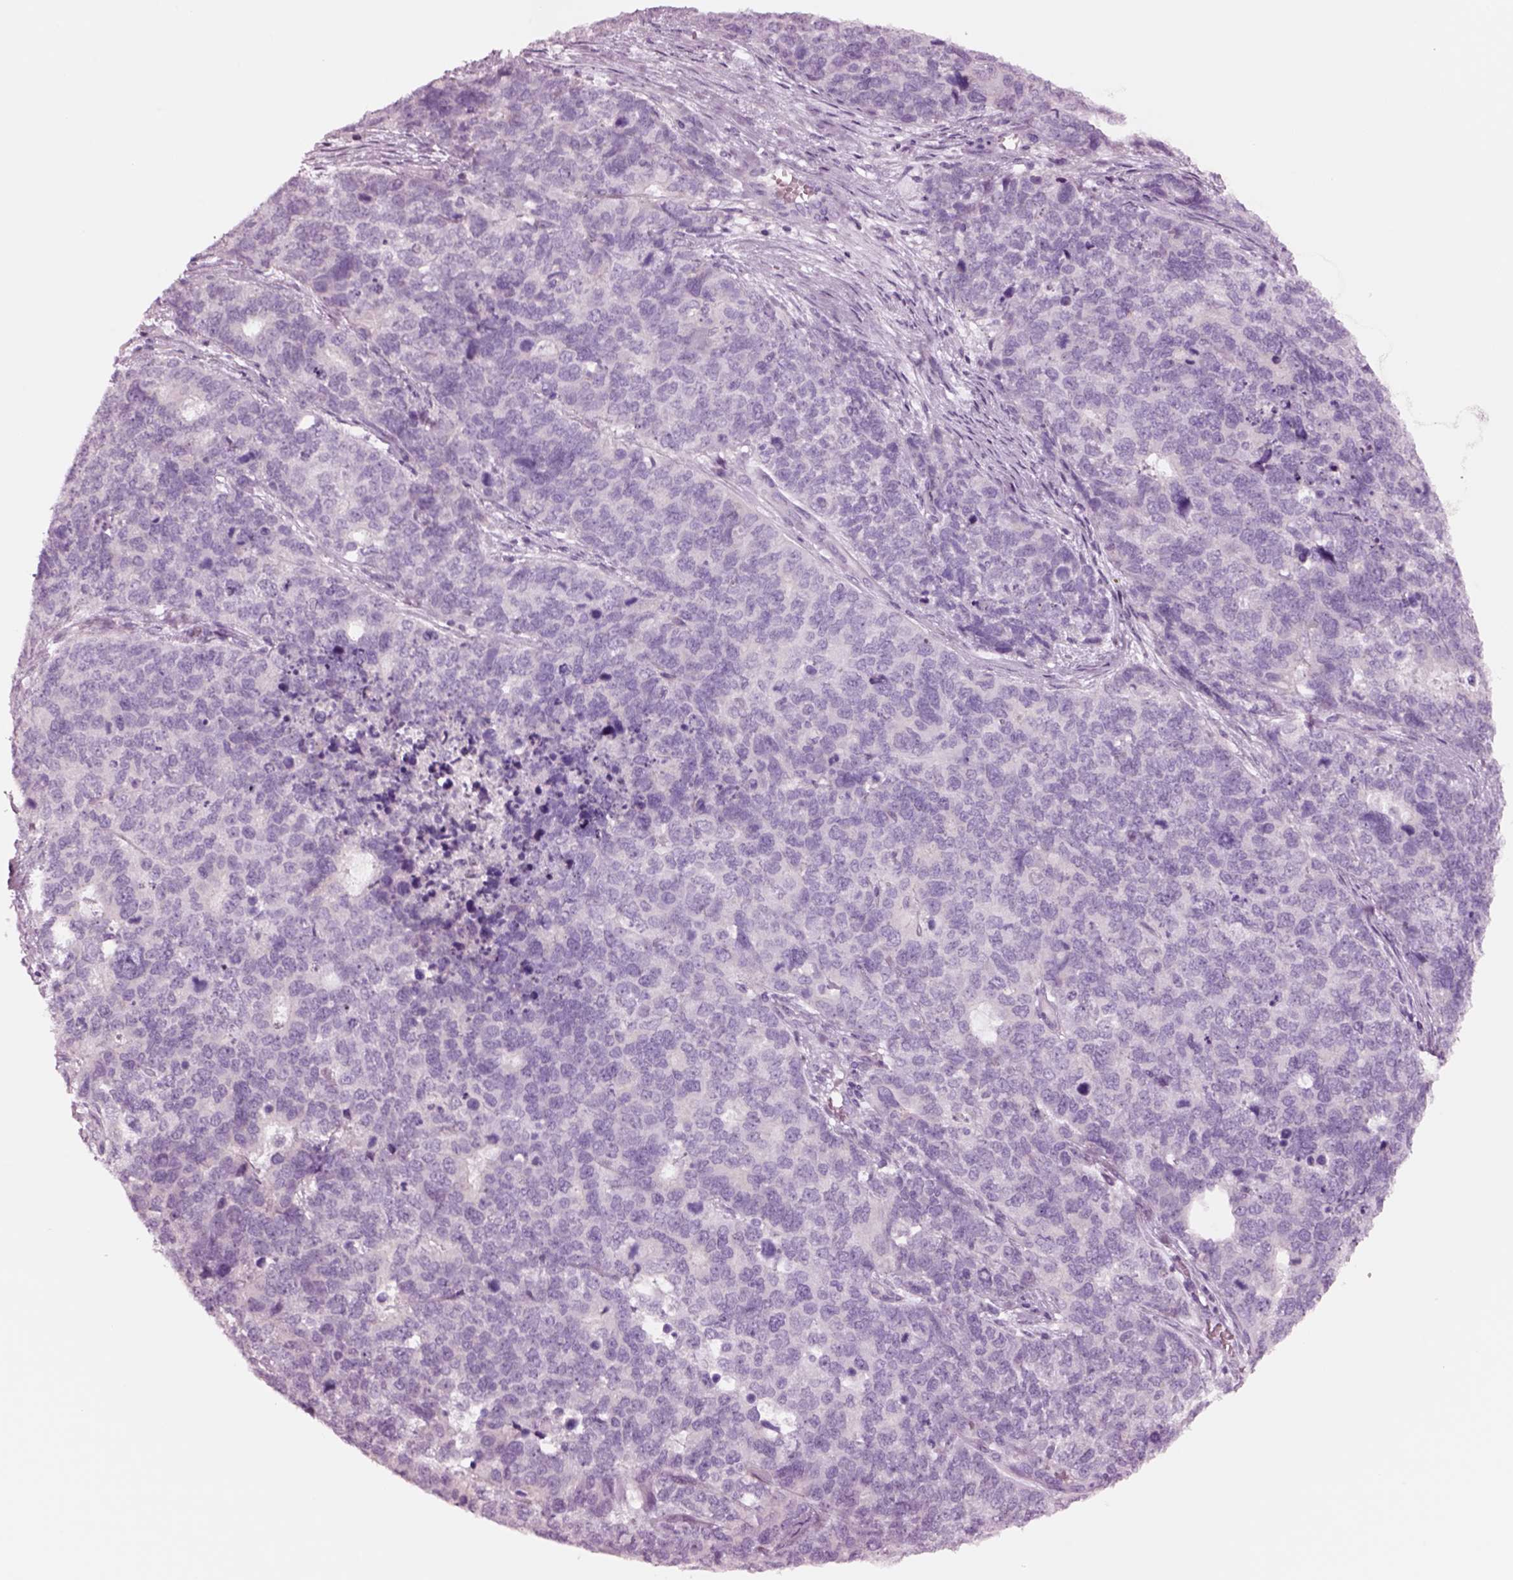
{"staining": {"intensity": "negative", "quantity": "none", "location": "none"}, "tissue": "cervical cancer", "cell_type": "Tumor cells", "image_type": "cancer", "snomed": [{"axis": "morphology", "description": "Squamous cell carcinoma, NOS"}, {"axis": "topography", "description": "Cervix"}], "caption": "Cervical squamous cell carcinoma stained for a protein using immunohistochemistry (IHC) shows no positivity tumor cells.", "gene": "NMRK2", "patient": {"sex": "female", "age": 63}}